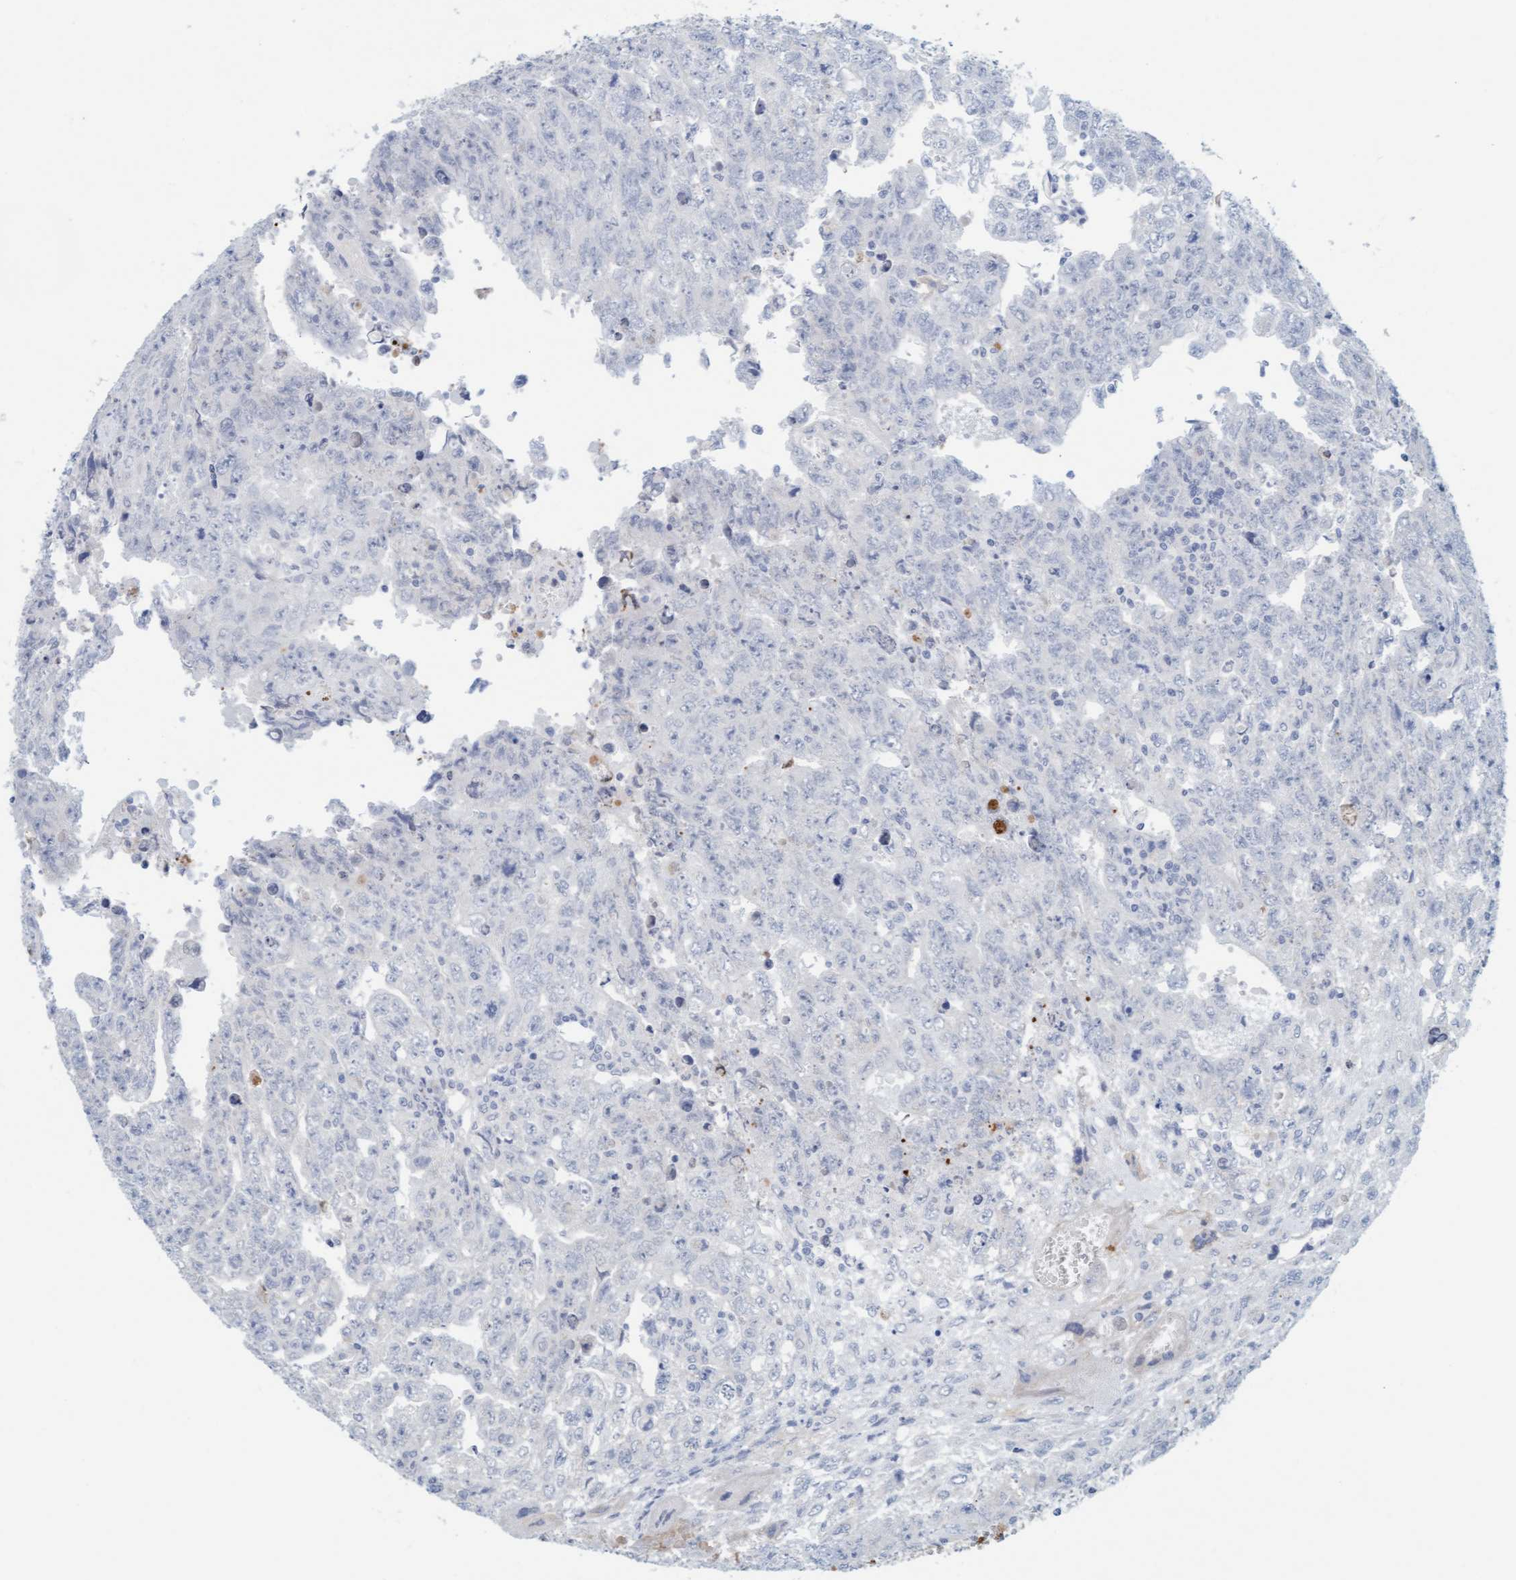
{"staining": {"intensity": "negative", "quantity": "none", "location": "none"}, "tissue": "testis cancer", "cell_type": "Tumor cells", "image_type": "cancer", "snomed": [{"axis": "morphology", "description": "Carcinoma, Embryonal, NOS"}, {"axis": "topography", "description": "Testis"}], "caption": "Testis cancer (embryonal carcinoma) was stained to show a protein in brown. There is no significant staining in tumor cells. (Stains: DAB (3,3'-diaminobenzidine) immunohistochemistry with hematoxylin counter stain, Microscopy: brightfield microscopy at high magnification).", "gene": "CPA3", "patient": {"sex": "male", "age": 28}}